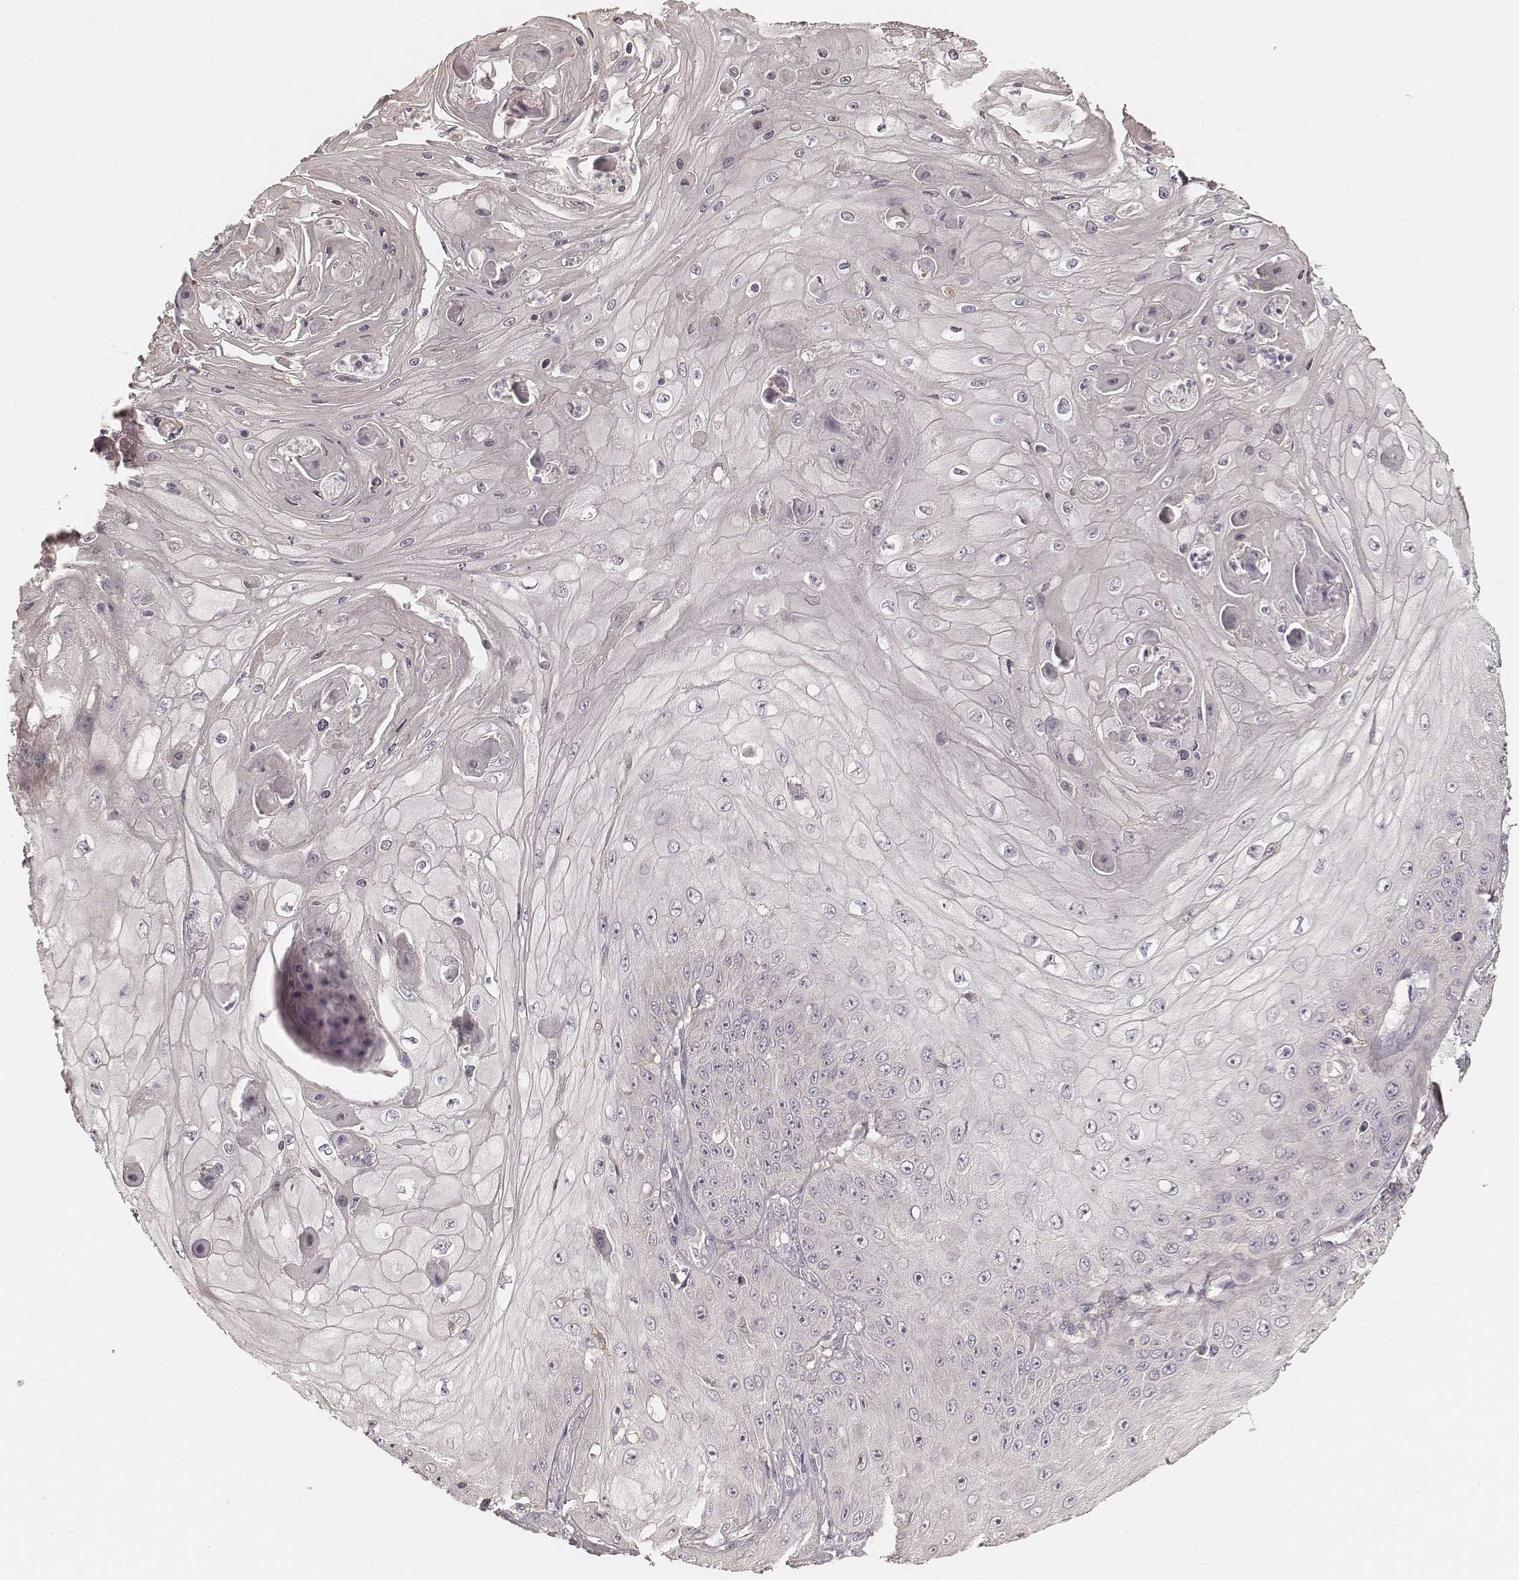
{"staining": {"intensity": "negative", "quantity": "none", "location": "none"}, "tissue": "skin cancer", "cell_type": "Tumor cells", "image_type": "cancer", "snomed": [{"axis": "morphology", "description": "Squamous cell carcinoma, NOS"}, {"axis": "topography", "description": "Skin"}], "caption": "A high-resolution micrograph shows immunohistochemistry (IHC) staining of skin cancer, which displays no significant staining in tumor cells.", "gene": "FMNL2", "patient": {"sex": "male", "age": 70}}